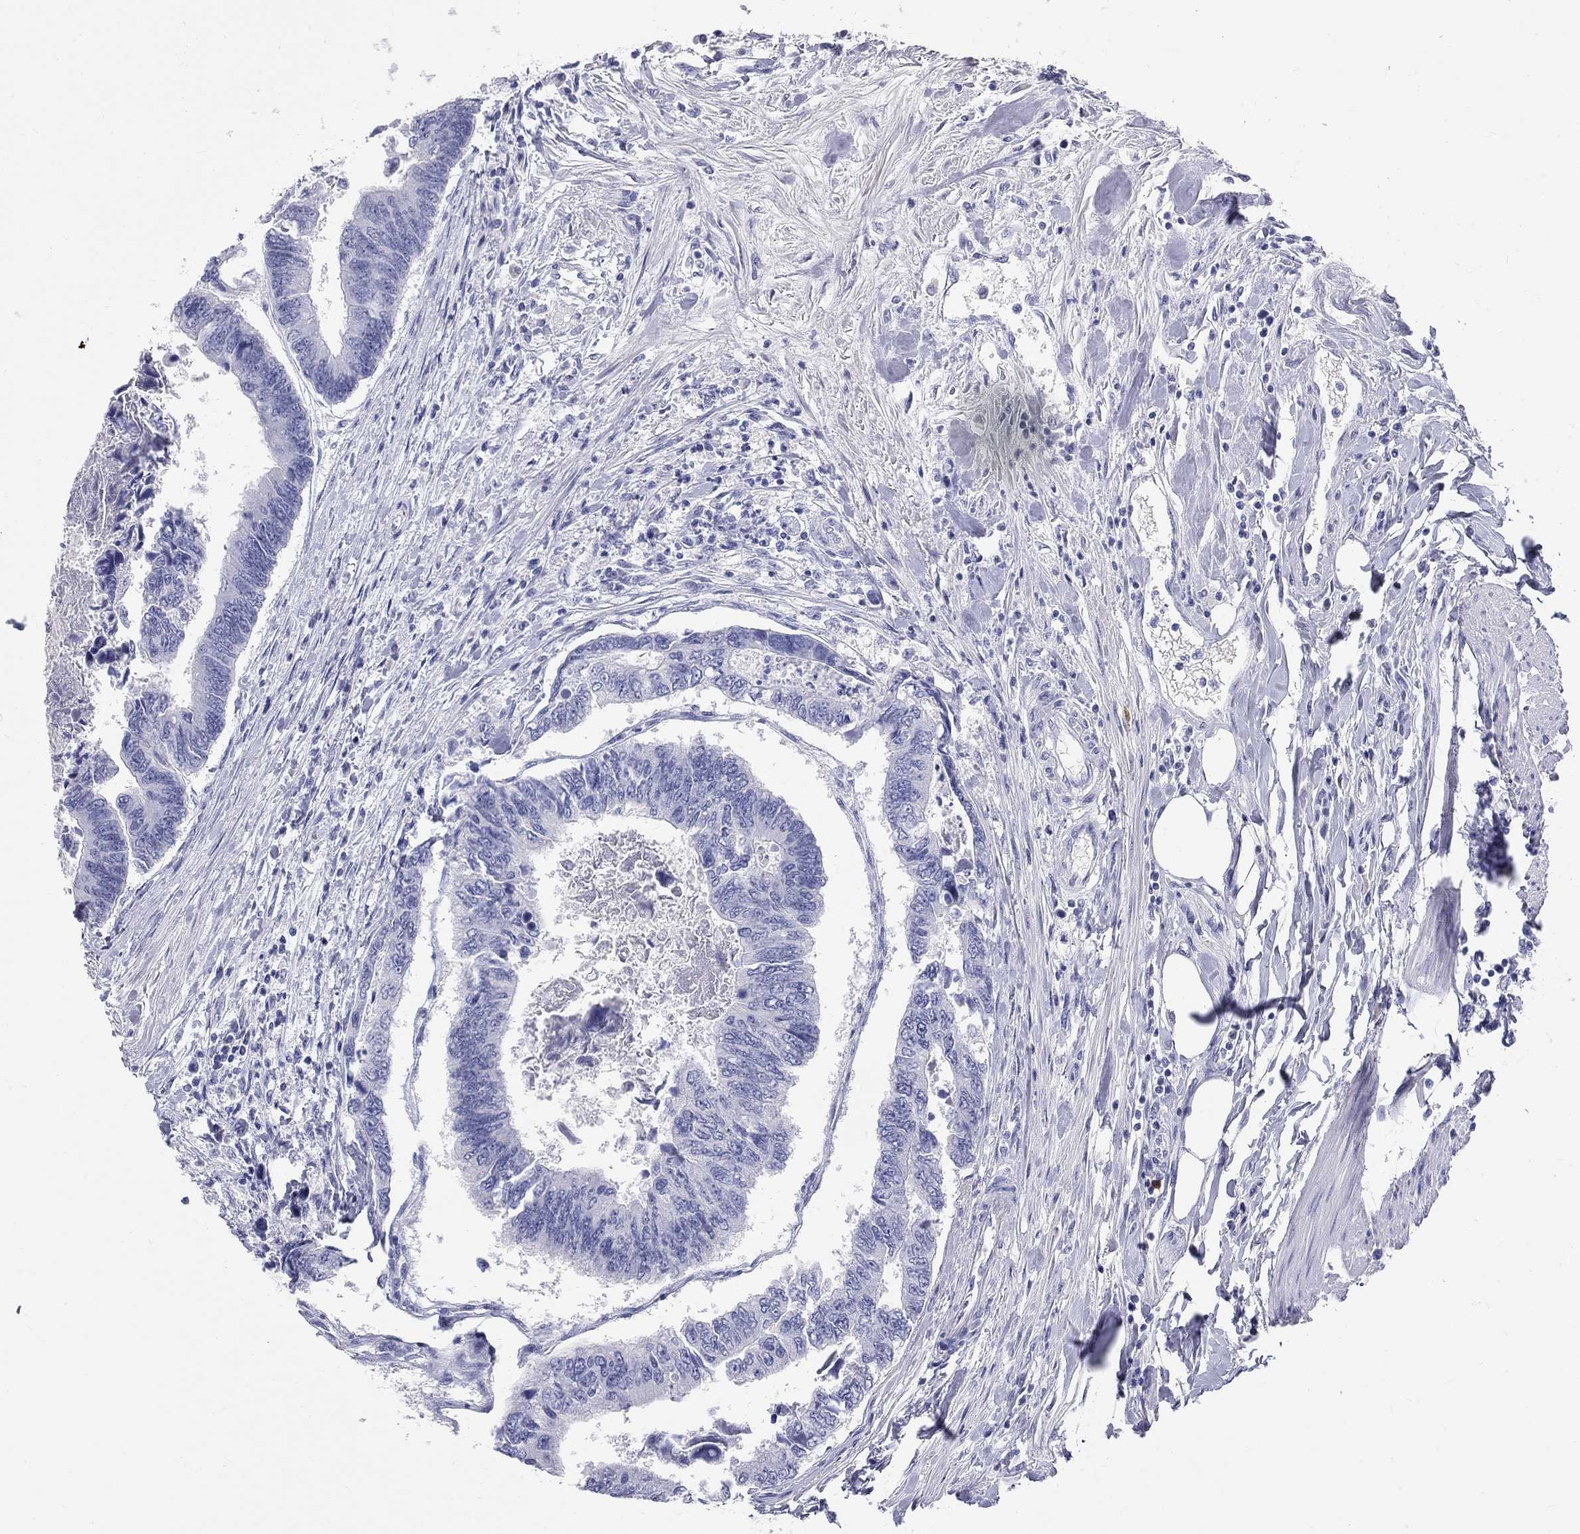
{"staining": {"intensity": "negative", "quantity": "none", "location": "none"}, "tissue": "colorectal cancer", "cell_type": "Tumor cells", "image_type": "cancer", "snomed": [{"axis": "morphology", "description": "Adenocarcinoma, NOS"}, {"axis": "topography", "description": "Colon"}], "caption": "Immunohistochemistry of colorectal cancer shows no staining in tumor cells. (DAB IHC visualized using brightfield microscopy, high magnification).", "gene": "PHOX2B", "patient": {"sex": "female", "age": 65}}